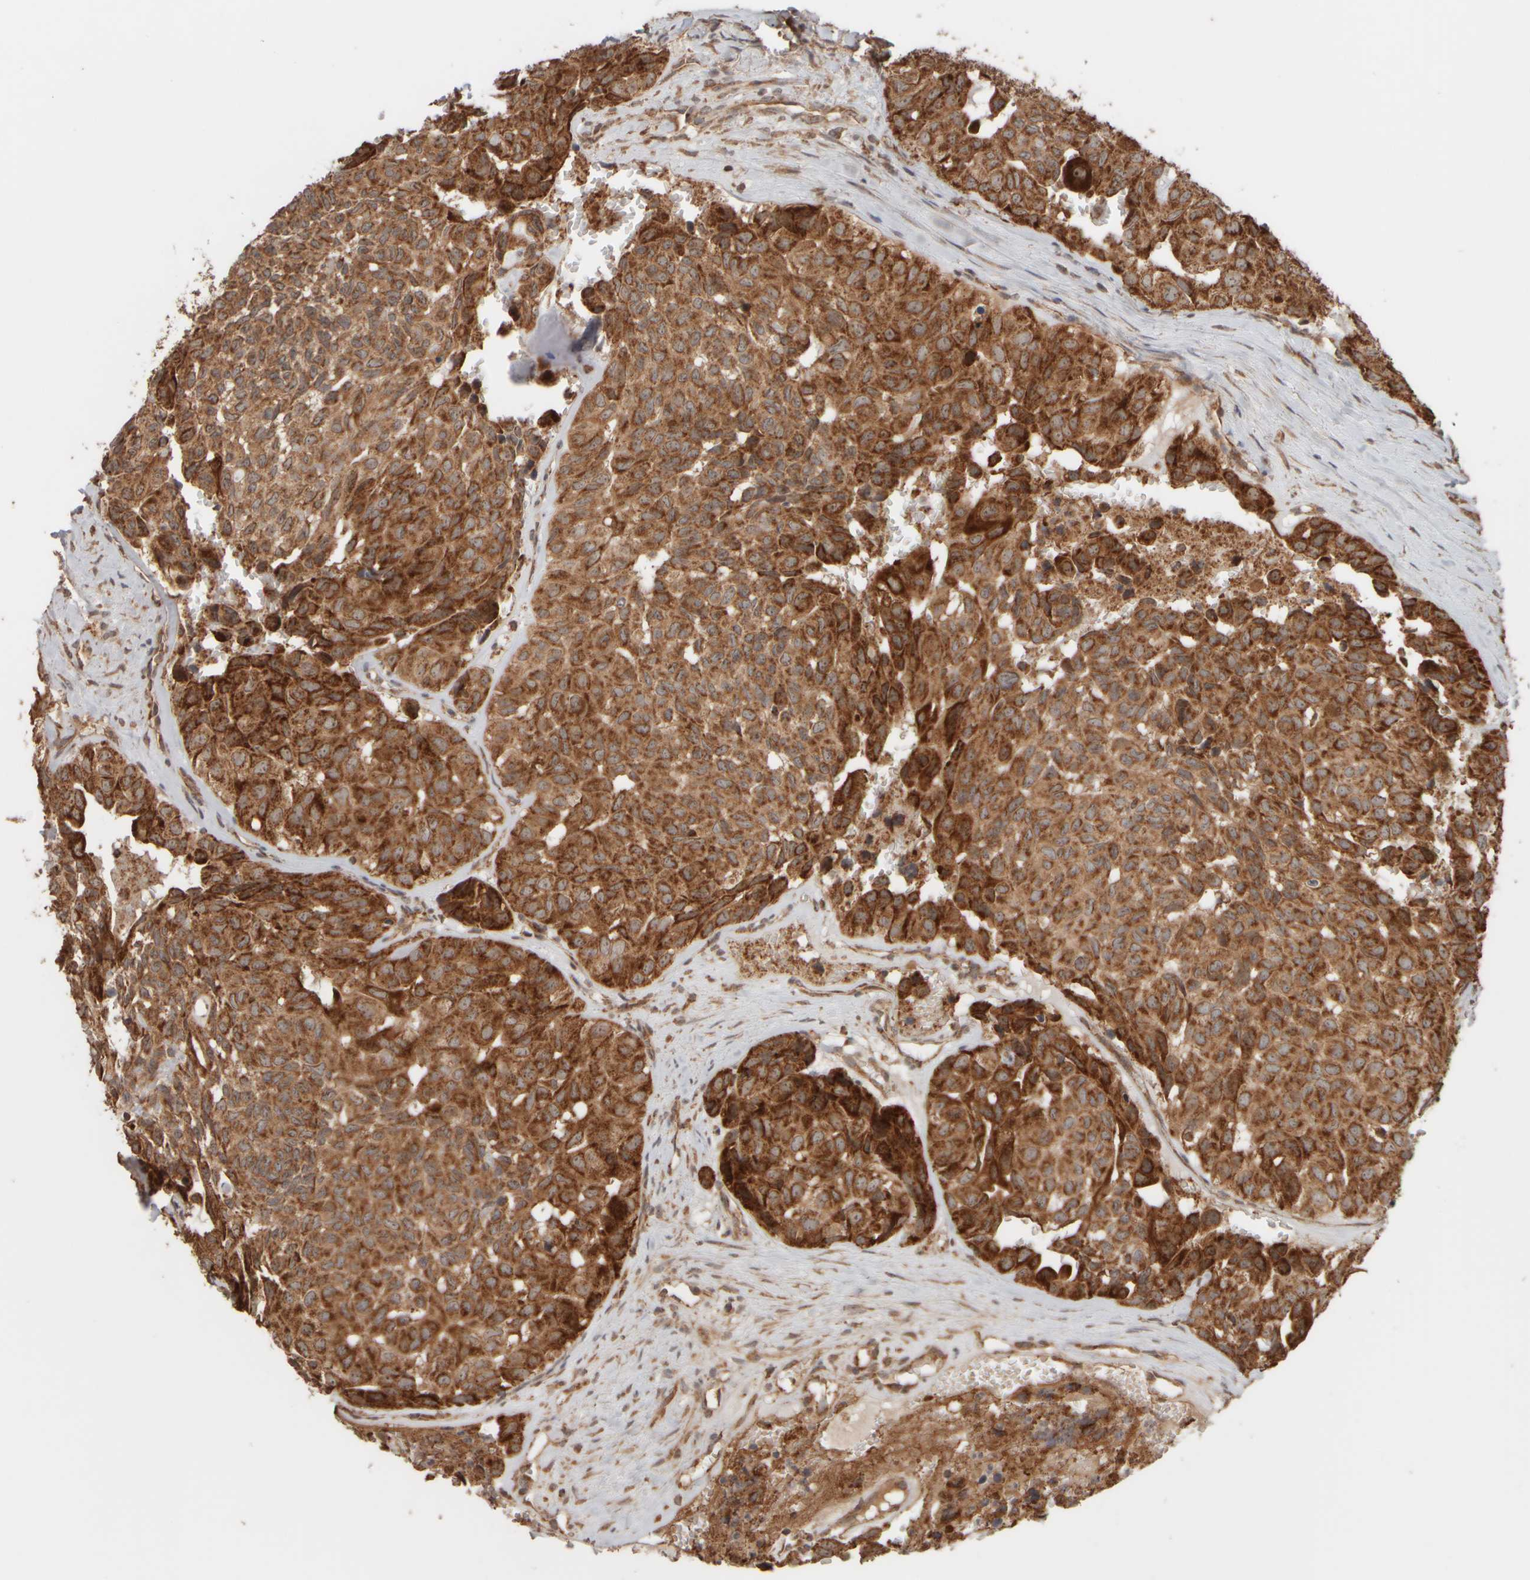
{"staining": {"intensity": "strong", "quantity": ">75%", "location": "cytoplasmic/membranous"}, "tissue": "head and neck cancer", "cell_type": "Tumor cells", "image_type": "cancer", "snomed": [{"axis": "morphology", "description": "Adenocarcinoma, NOS"}, {"axis": "topography", "description": "Salivary gland, NOS"}, {"axis": "topography", "description": "Head-Neck"}], "caption": "Head and neck cancer (adenocarcinoma) was stained to show a protein in brown. There is high levels of strong cytoplasmic/membranous expression in about >75% of tumor cells.", "gene": "EIF2B3", "patient": {"sex": "female", "age": 76}}